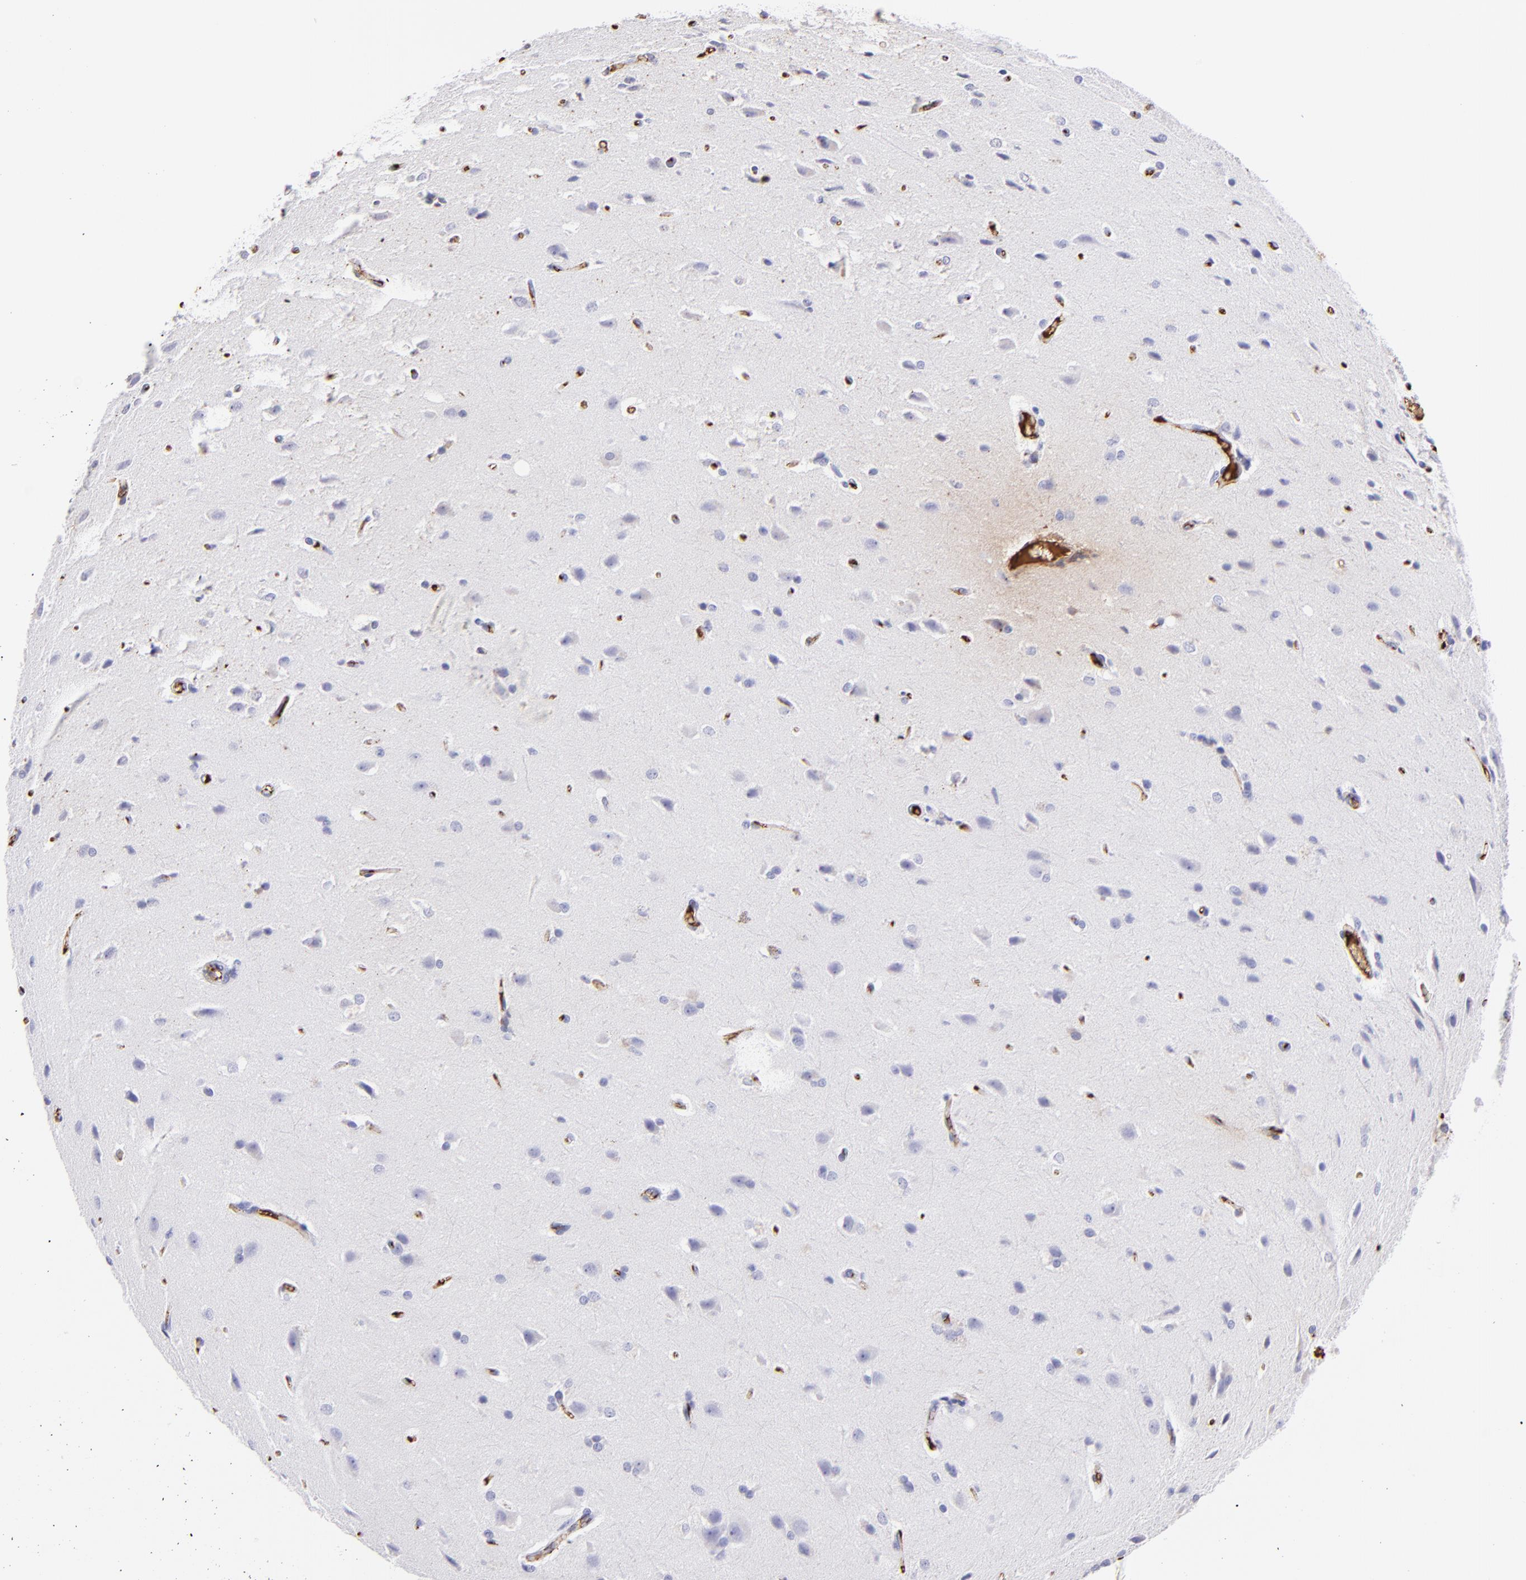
{"staining": {"intensity": "negative", "quantity": "none", "location": "none"}, "tissue": "glioma", "cell_type": "Tumor cells", "image_type": "cancer", "snomed": [{"axis": "morphology", "description": "Glioma, malignant, High grade"}, {"axis": "topography", "description": "Brain"}], "caption": "An image of human glioma is negative for staining in tumor cells.", "gene": "FGB", "patient": {"sex": "male", "age": 68}}